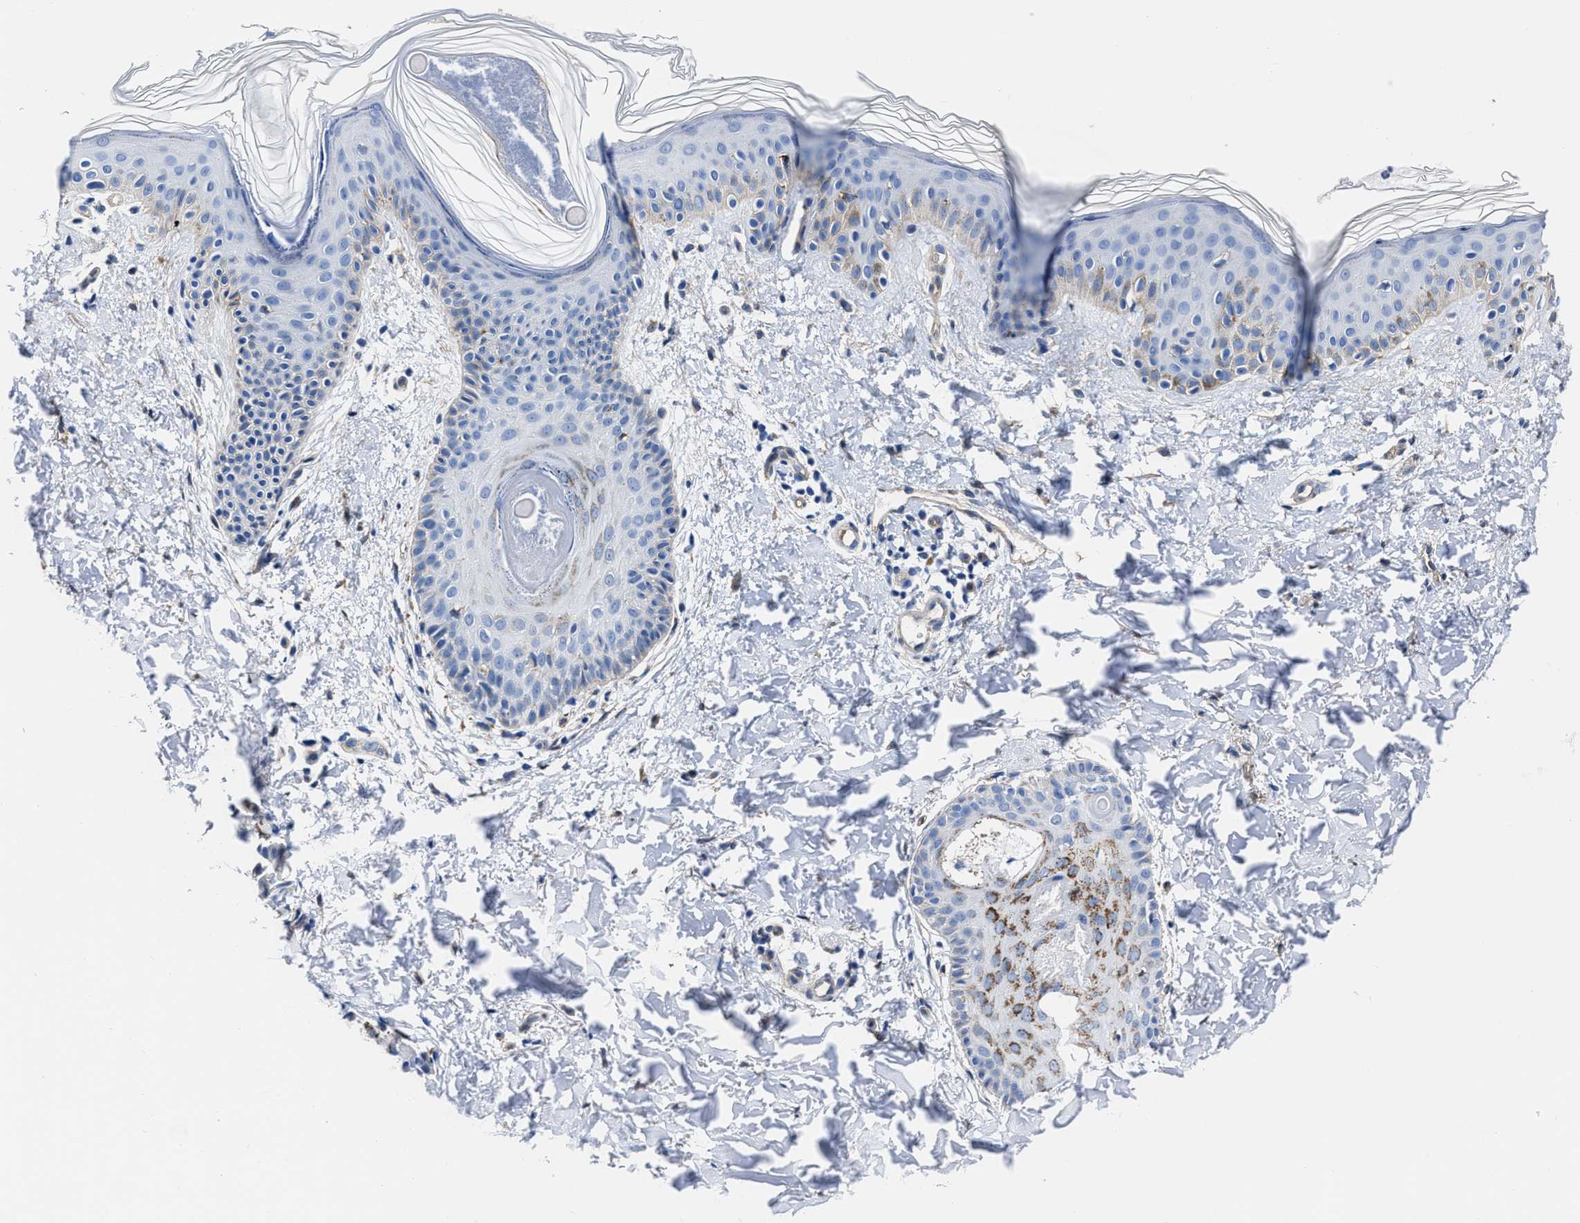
{"staining": {"intensity": "negative", "quantity": "none", "location": "none"}, "tissue": "skin", "cell_type": "Fibroblasts", "image_type": "normal", "snomed": [{"axis": "morphology", "description": "Normal tissue, NOS"}, {"axis": "topography", "description": "Skin"}], "caption": "Fibroblasts are negative for protein expression in normal human skin. (DAB immunohistochemistry (IHC) visualized using brightfield microscopy, high magnification).", "gene": "KCNMB3", "patient": {"sex": "male", "age": 40}}